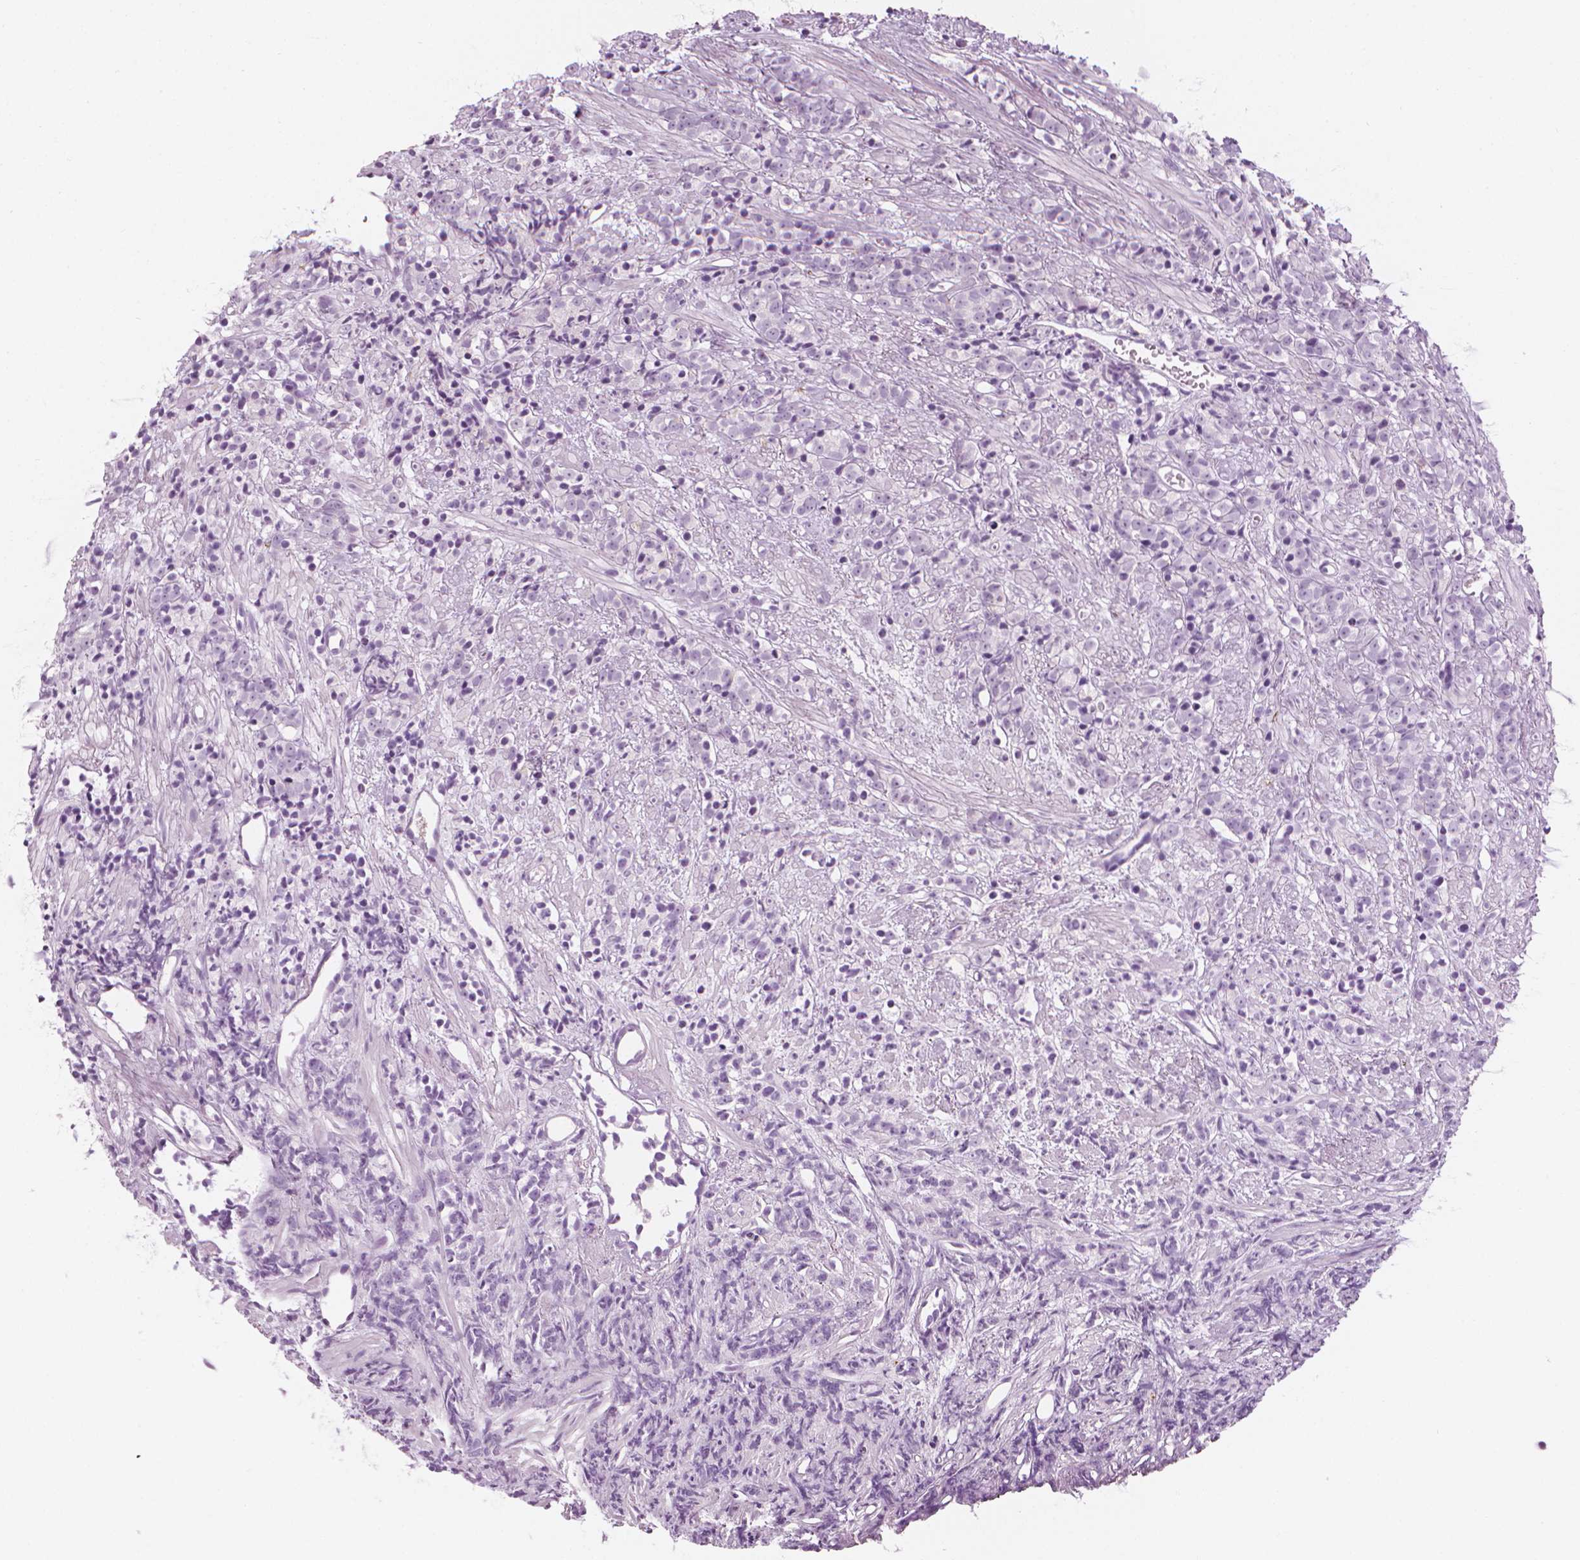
{"staining": {"intensity": "negative", "quantity": "none", "location": "none"}, "tissue": "prostate cancer", "cell_type": "Tumor cells", "image_type": "cancer", "snomed": [{"axis": "morphology", "description": "Adenocarcinoma, High grade"}, {"axis": "topography", "description": "Prostate"}], "caption": "High magnification brightfield microscopy of prostate cancer (high-grade adenocarcinoma) stained with DAB (3,3'-diaminobenzidine) (brown) and counterstained with hematoxylin (blue): tumor cells show no significant positivity.", "gene": "SCG3", "patient": {"sex": "male", "age": 81}}